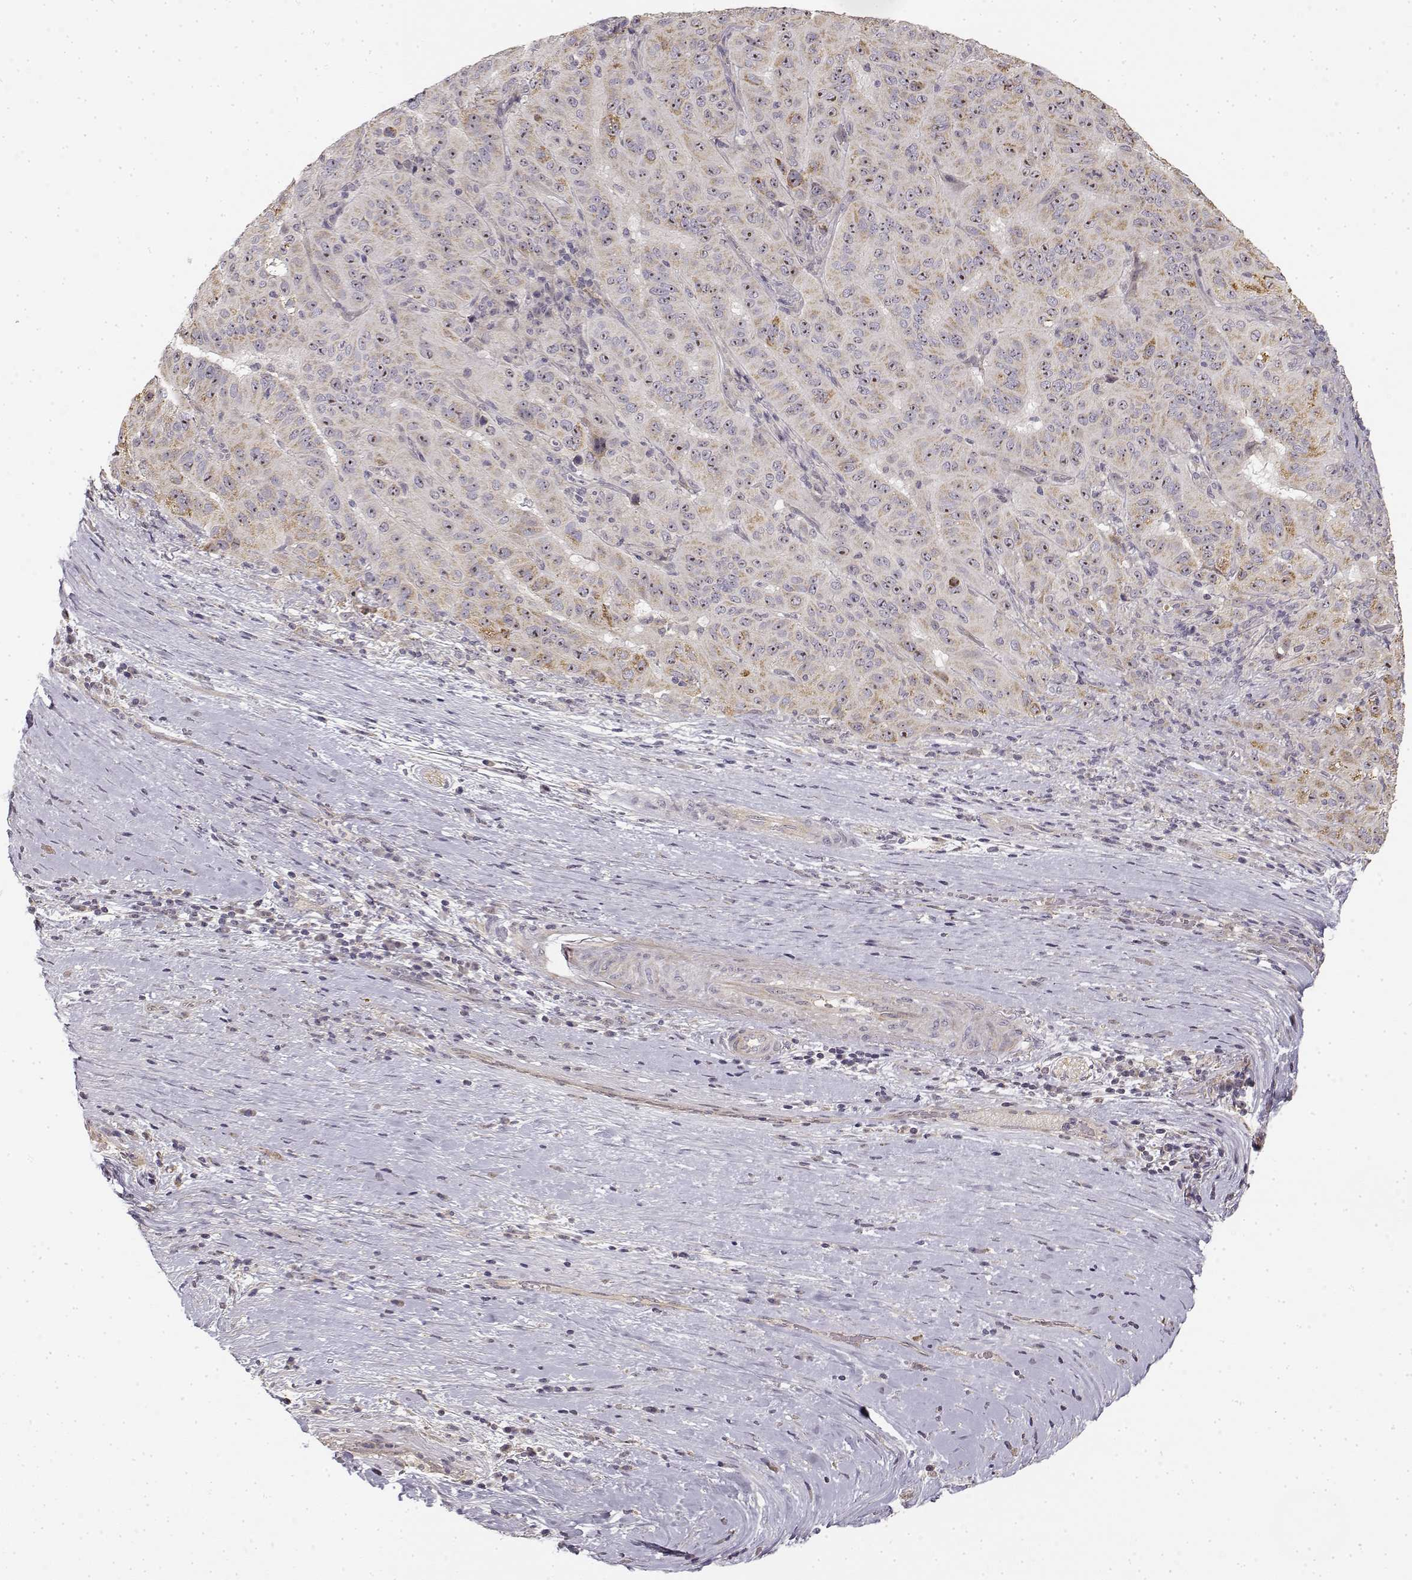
{"staining": {"intensity": "weak", "quantity": ">75%", "location": "cytoplasmic/membranous"}, "tissue": "pancreatic cancer", "cell_type": "Tumor cells", "image_type": "cancer", "snomed": [{"axis": "morphology", "description": "Adenocarcinoma, NOS"}, {"axis": "topography", "description": "Pancreas"}], "caption": "A micrograph of pancreatic cancer (adenocarcinoma) stained for a protein displays weak cytoplasmic/membranous brown staining in tumor cells.", "gene": "MED12L", "patient": {"sex": "male", "age": 63}}